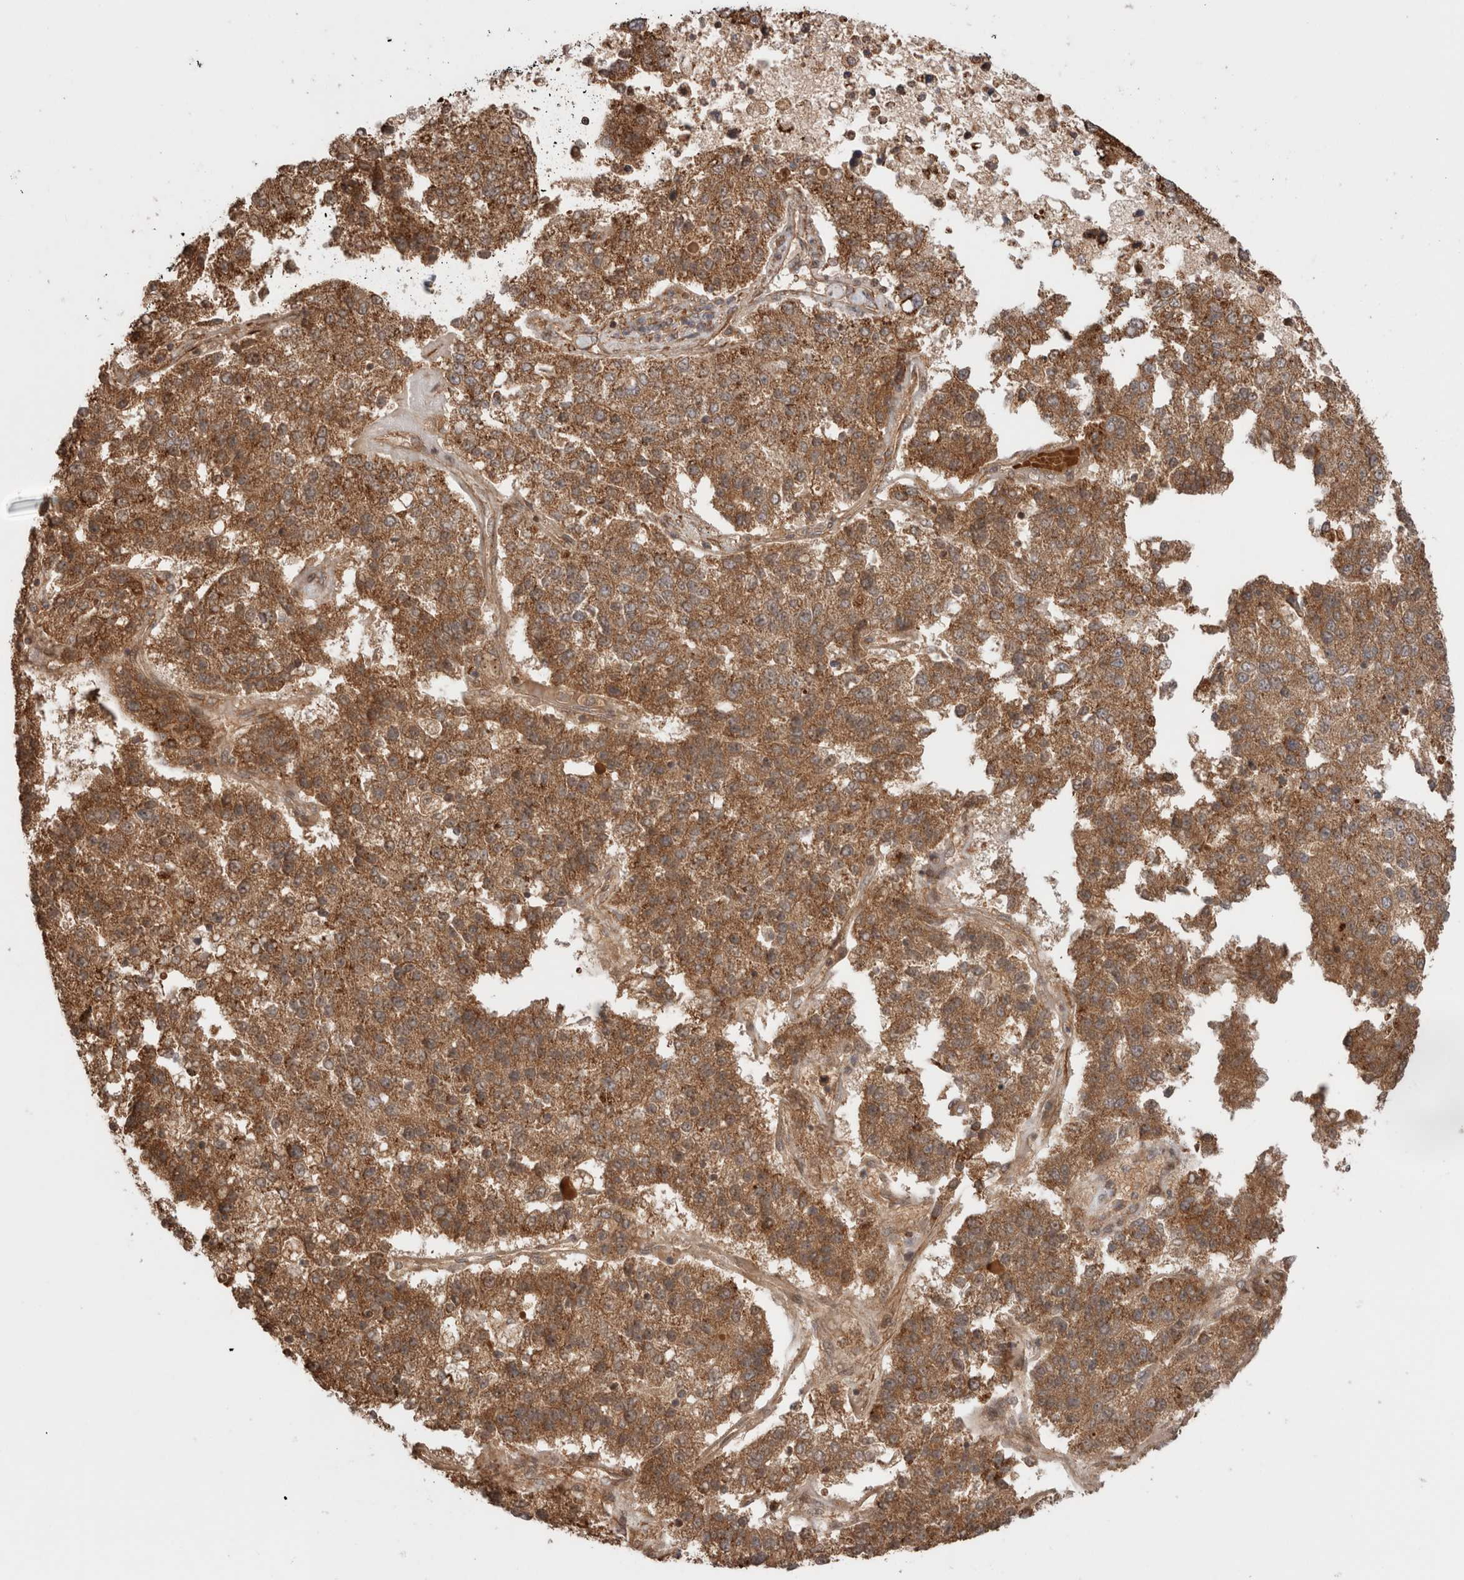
{"staining": {"intensity": "strong", "quantity": ">75%", "location": "cytoplasmic/membranous"}, "tissue": "pancreatic cancer", "cell_type": "Tumor cells", "image_type": "cancer", "snomed": [{"axis": "morphology", "description": "Adenocarcinoma, NOS"}, {"axis": "topography", "description": "Pancreas"}], "caption": "Tumor cells show high levels of strong cytoplasmic/membranous staining in about >75% of cells in adenocarcinoma (pancreatic).", "gene": "ZNF649", "patient": {"sex": "female", "age": 61}}